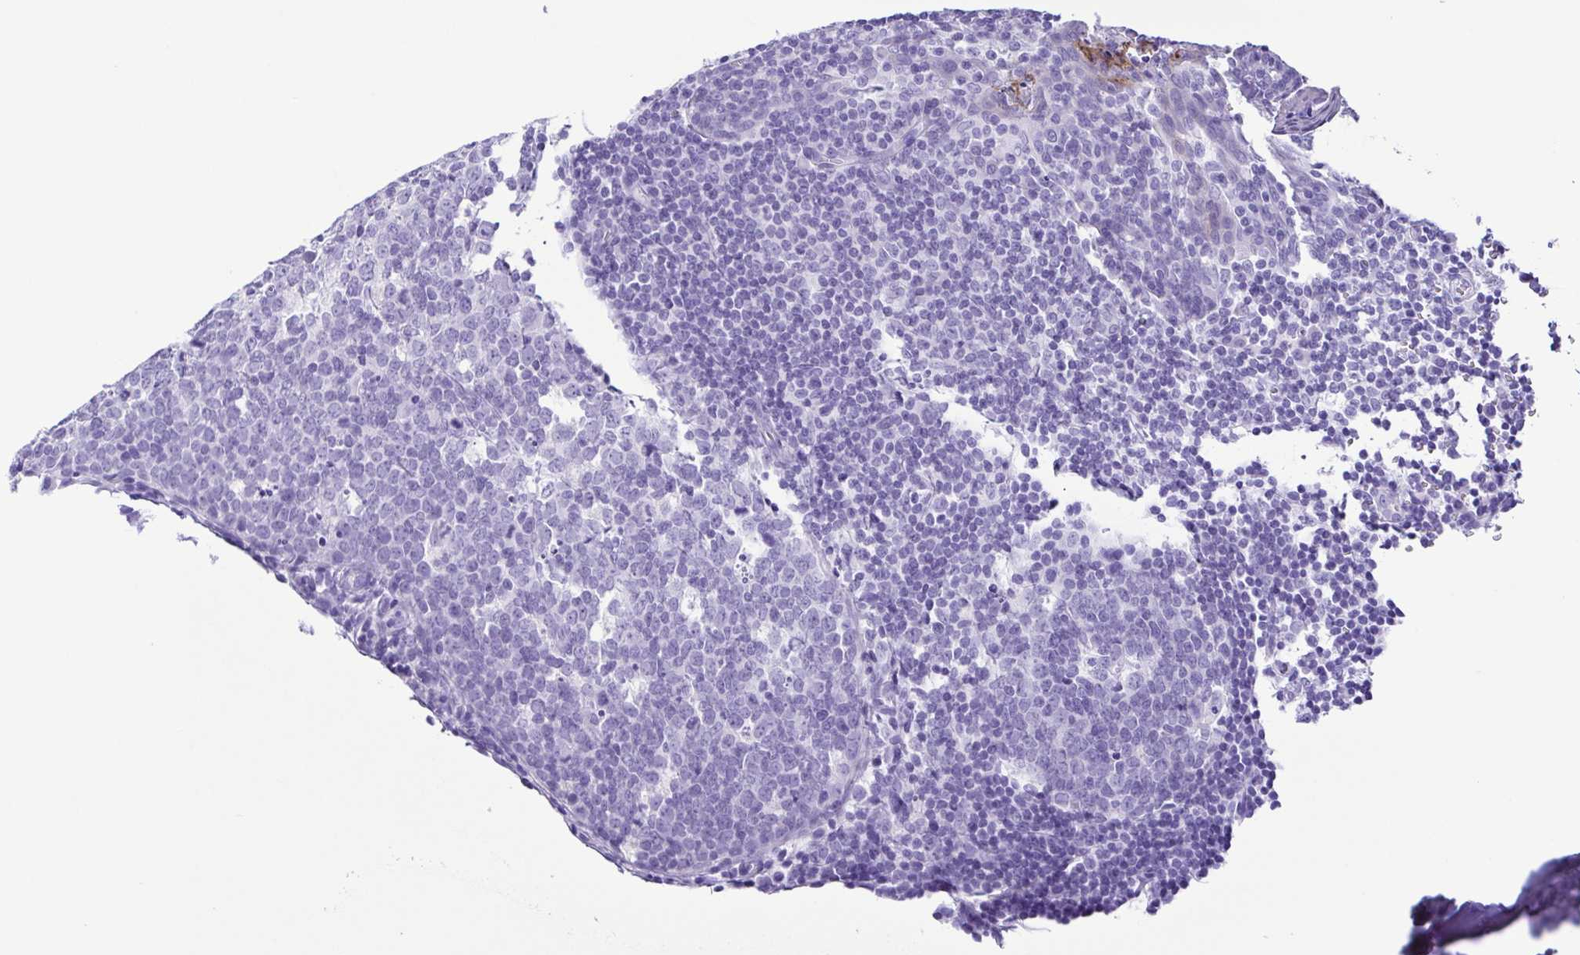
{"staining": {"intensity": "negative", "quantity": "none", "location": "none"}, "tissue": "tonsil", "cell_type": "Germinal center cells", "image_type": "normal", "snomed": [{"axis": "morphology", "description": "Normal tissue, NOS"}, {"axis": "topography", "description": "Tonsil"}], "caption": "Immunohistochemical staining of benign tonsil displays no significant positivity in germinal center cells.", "gene": "OVGP1", "patient": {"sex": "male", "age": 27}}